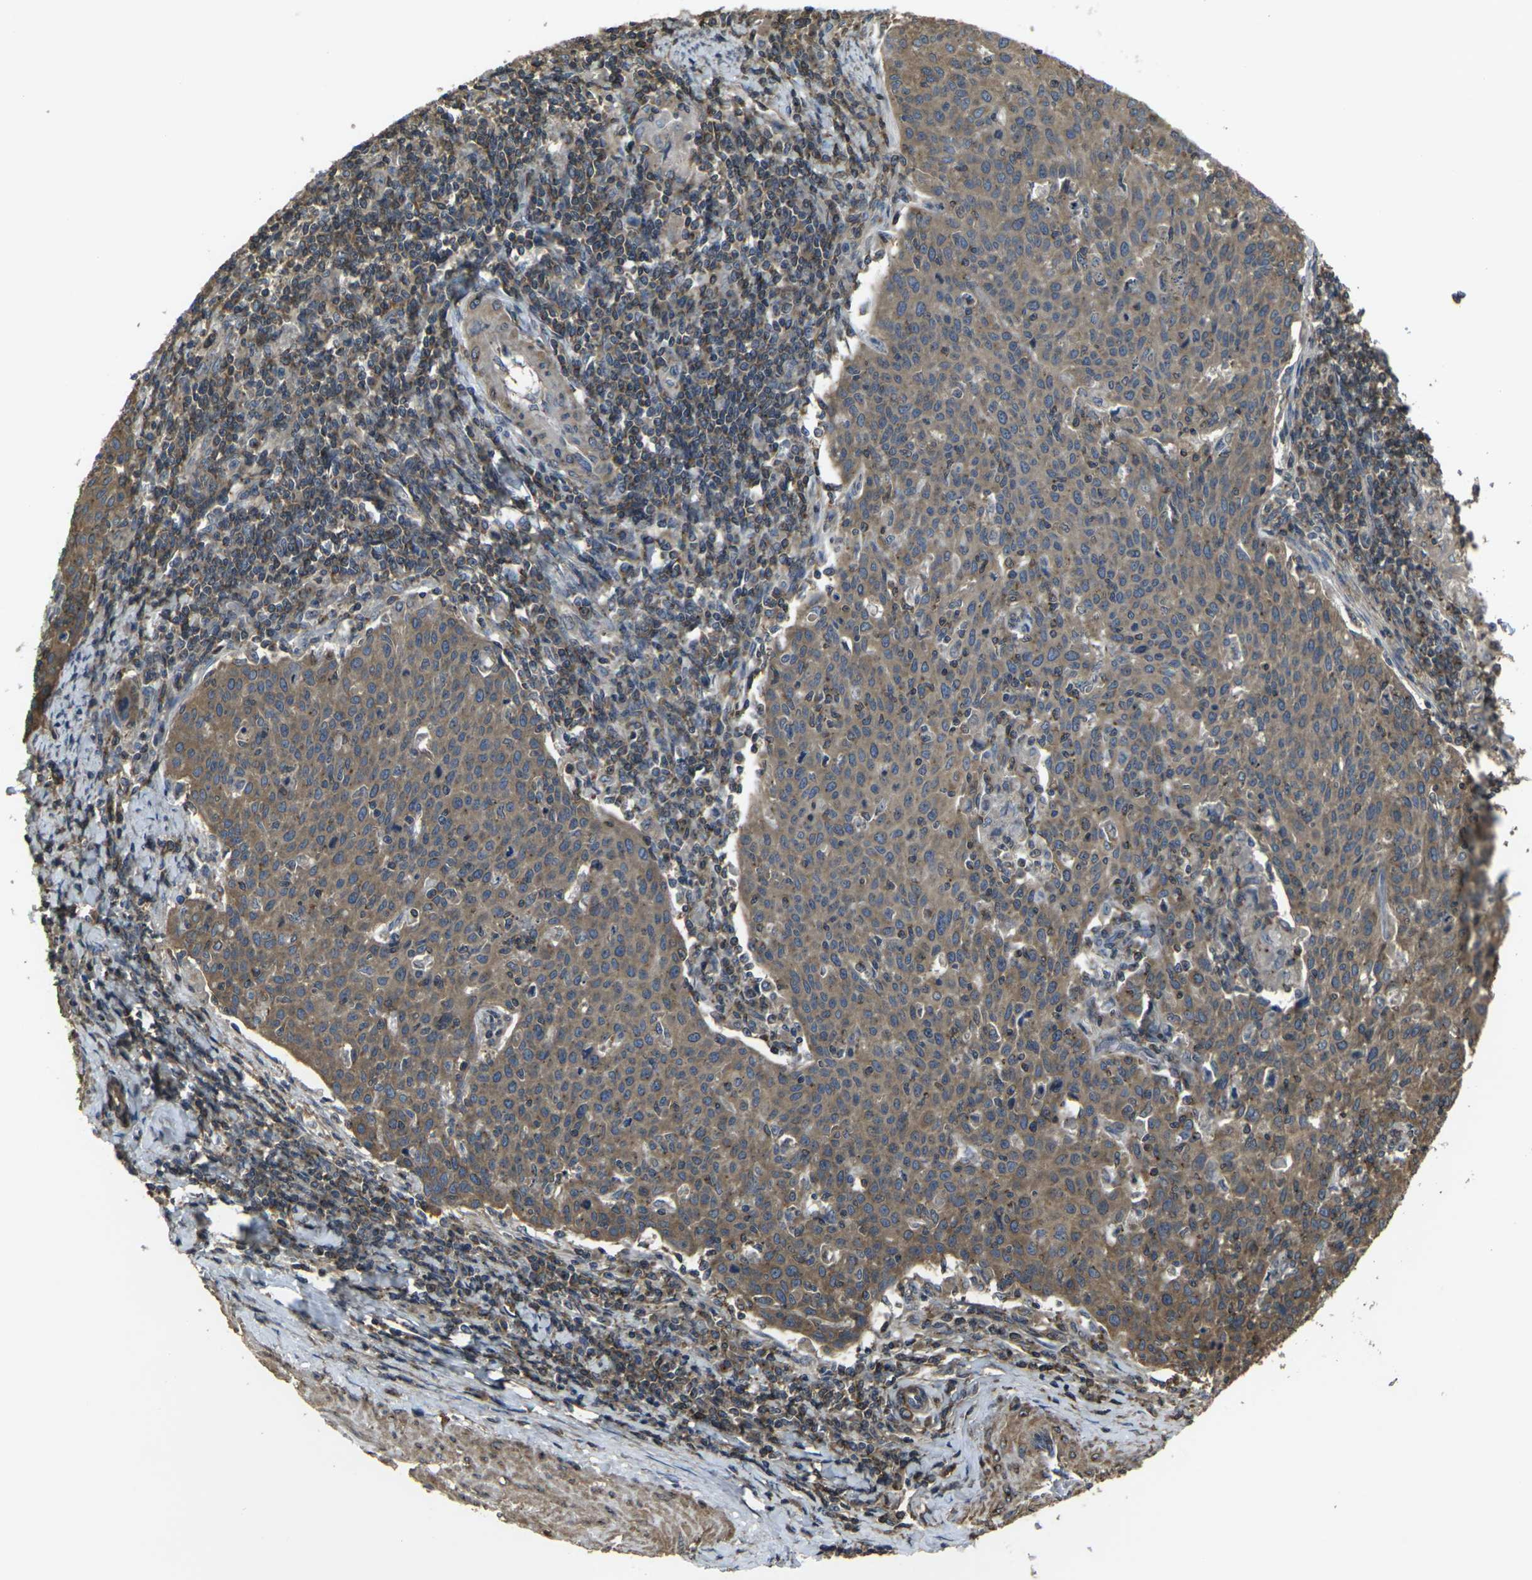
{"staining": {"intensity": "weak", "quantity": ">75%", "location": "cytoplasmic/membranous"}, "tissue": "cervical cancer", "cell_type": "Tumor cells", "image_type": "cancer", "snomed": [{"axis": "morphology", "description": "Squamous cell carcinoma, NOS"}, {"axis": "topography", "description": "Cervix"}], "caption": "Cervical cancer (squamous cell carcinoma) tissue reveals weak cytoplasmic/membranous staining in approximately >75% of tumor cells, visualized by immunohistochemistry.", "gene": "PRKACB", "patient": {"sex": "female", "age": 38}}